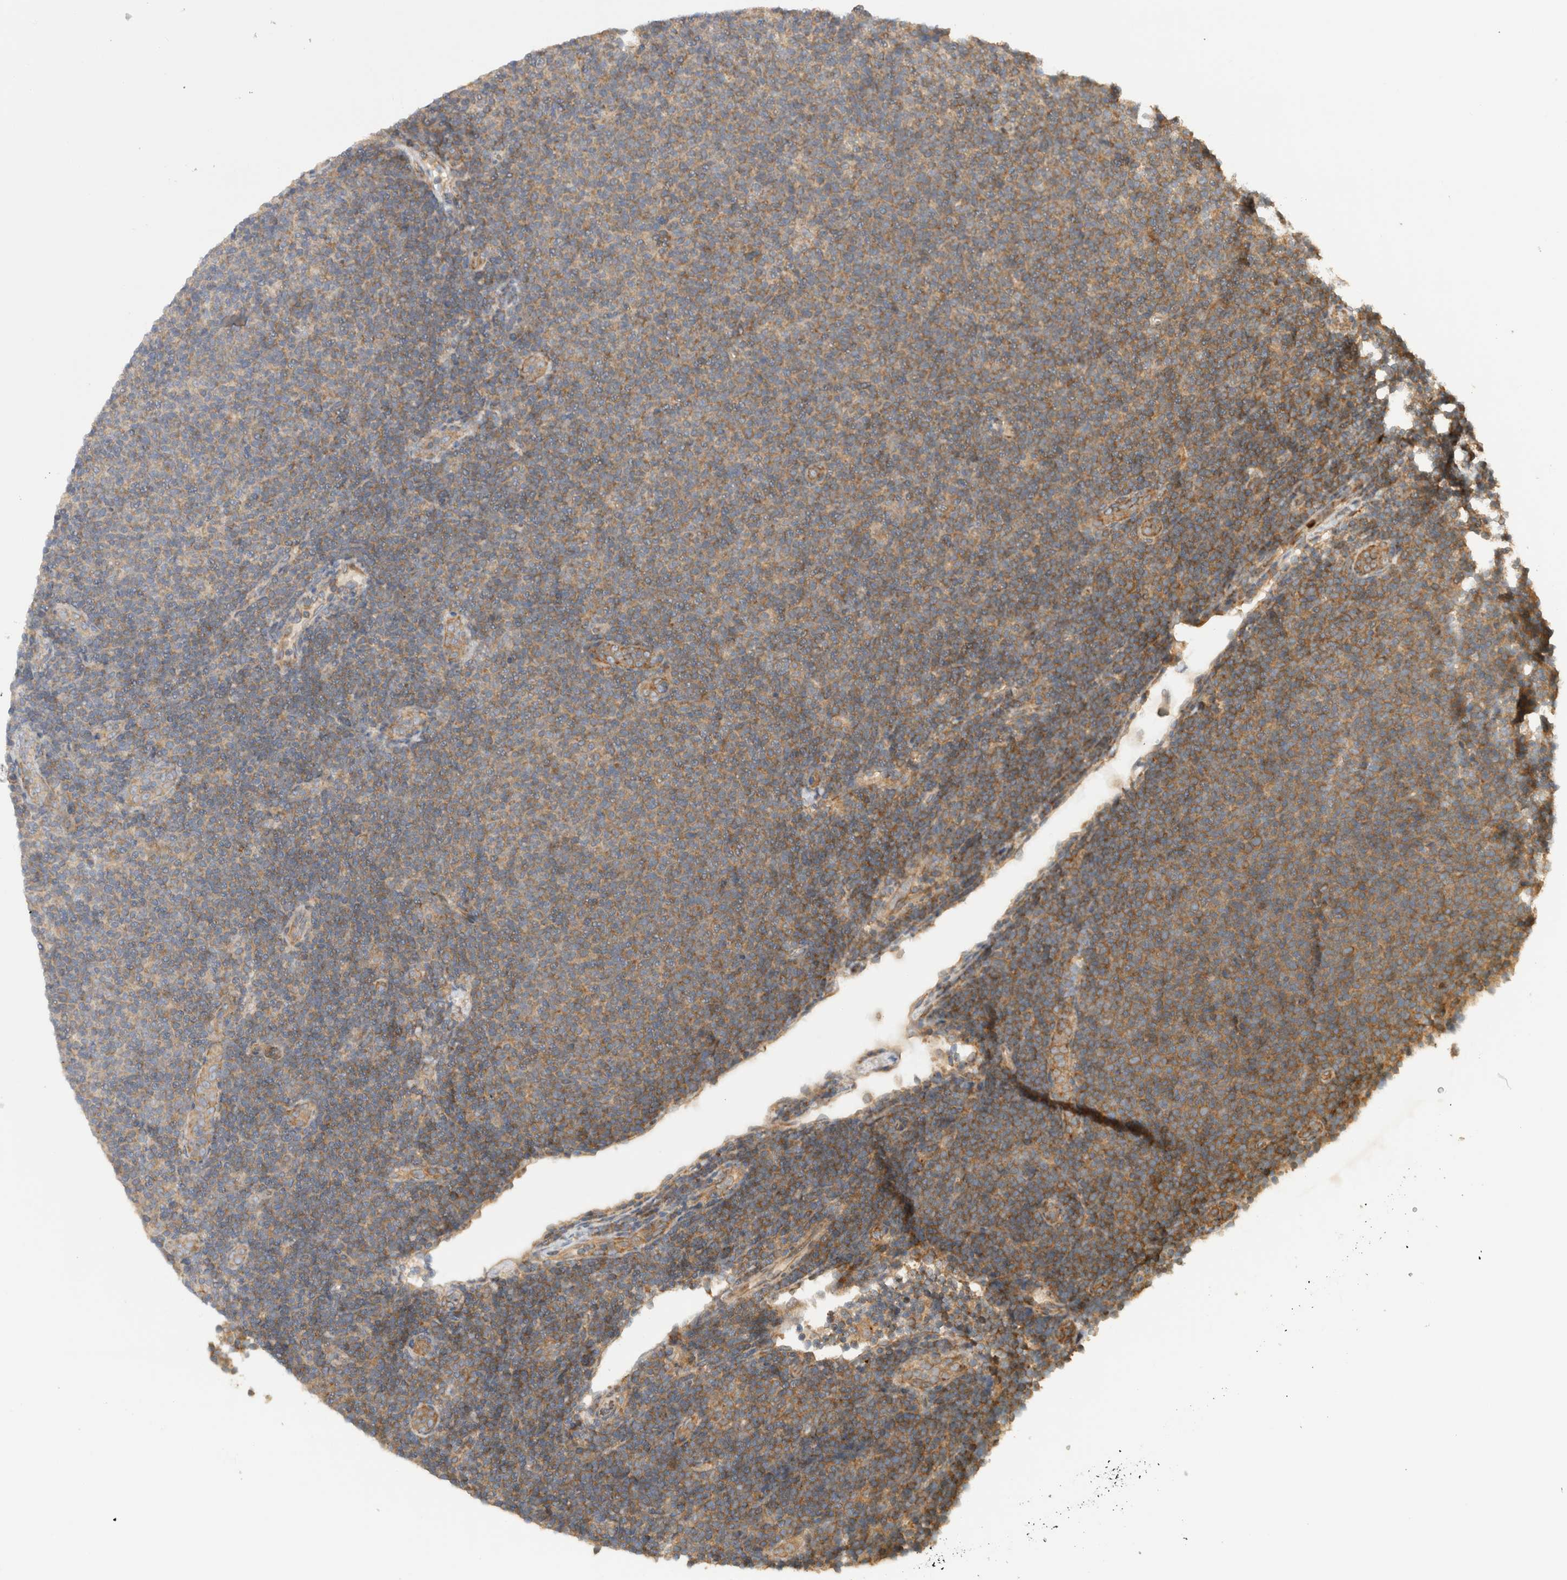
{"staining": {"intensity": "moderate", "quantity": "<25%", "location": "cytoplasmic/membranous"}, "tissue": "lymphoma", "cell_type": "Tumor cells", "image_type": "cancer", "snomed": [{"axis": "morphology", "description": "Malignant lymphoma, non-Hodgkin's type, Low grade"}, {"axis": "topography", "description": "Lymph node"}], "caption": "There is low levels of moderate cytoplasmic/membranous expression in tumor cells of lymphoma, as demonstrated by immunohistochemical staining (brown color).", "gene": "PUM1", "patient": {"sex": "male", "age": 66}}